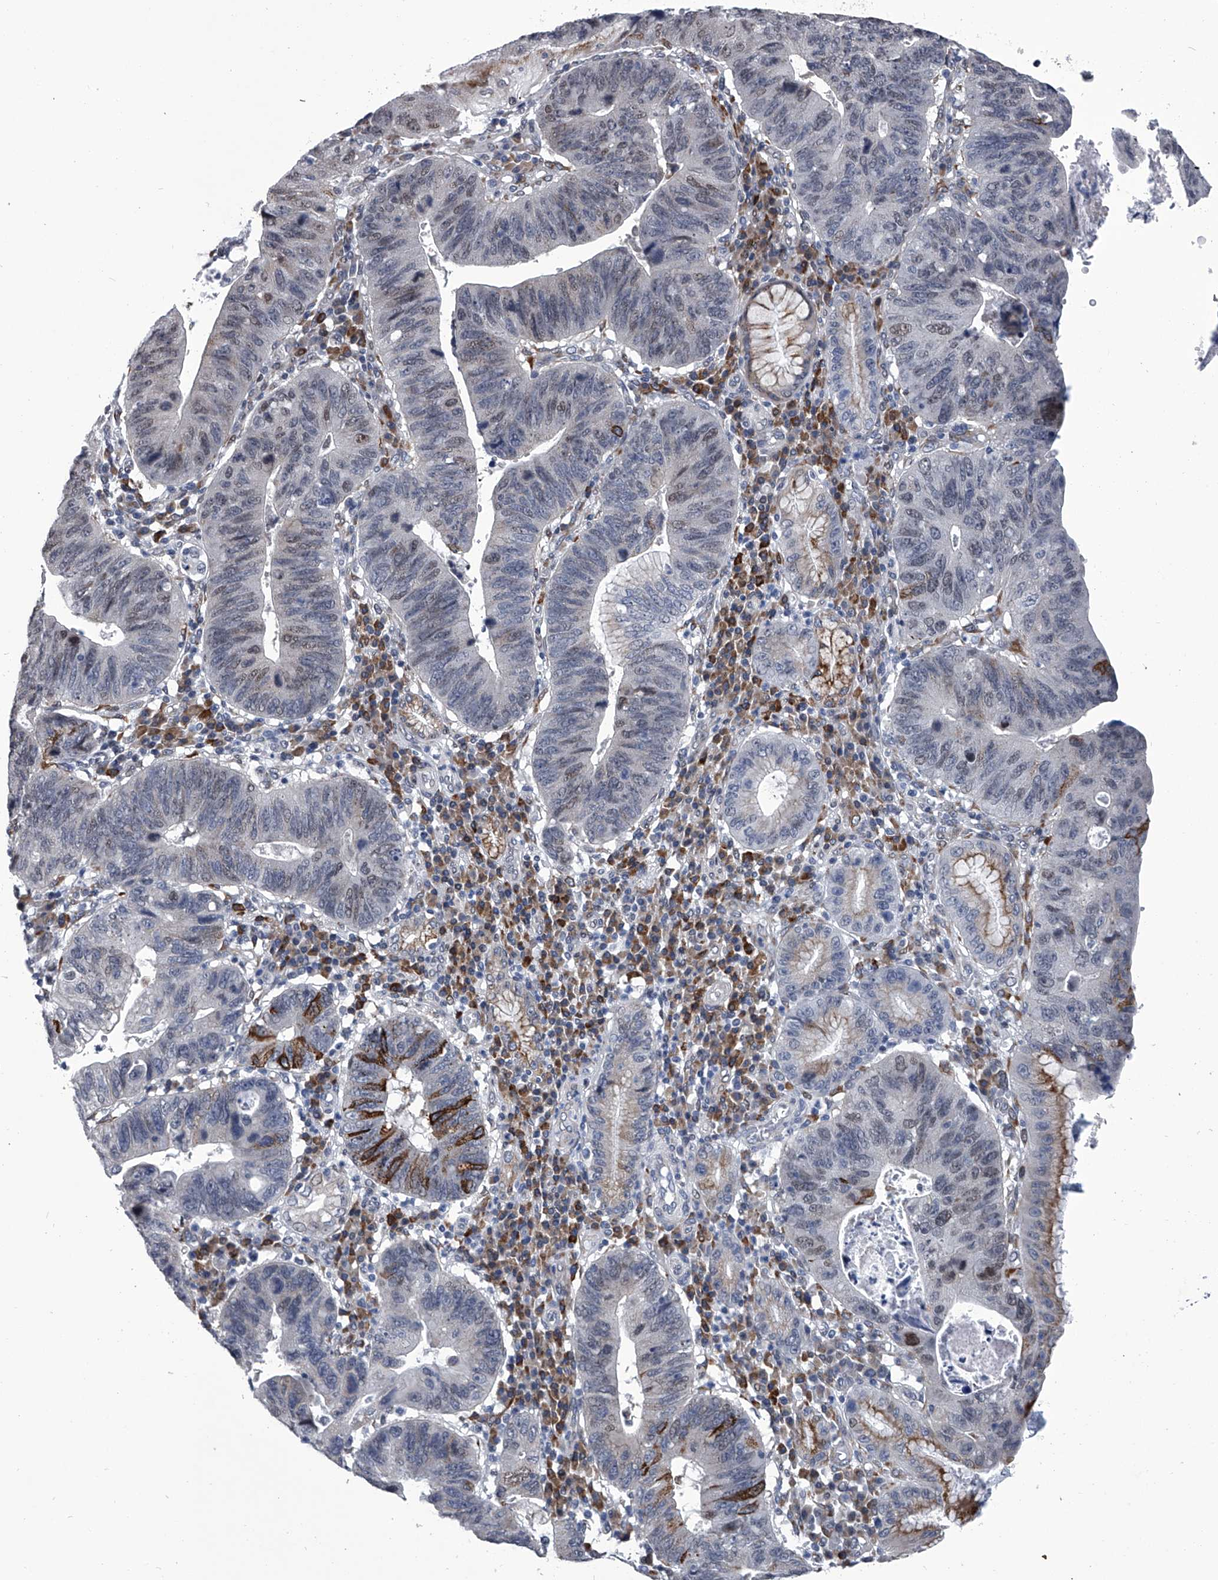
{"staining": {"intensity": "strong", "quantity": "<25%", "location": "cytoplasmic/membranous"}, "tissue": "stomach cancer", "cell_type": "Tumor cells", "image_type": "cancer", "snomed": [{"axis": "morphology", "description": "Adenocarcinoma, NOS"}, {"axis": "topography", "description": "Stomach"}], "caption": "Stomach cancer (adenocarcinoma) stained with a protein marker displays strong staining in tumor cells.", "gene": "PPP2R5D", "patient": {"sex": "male", "age": 59}}